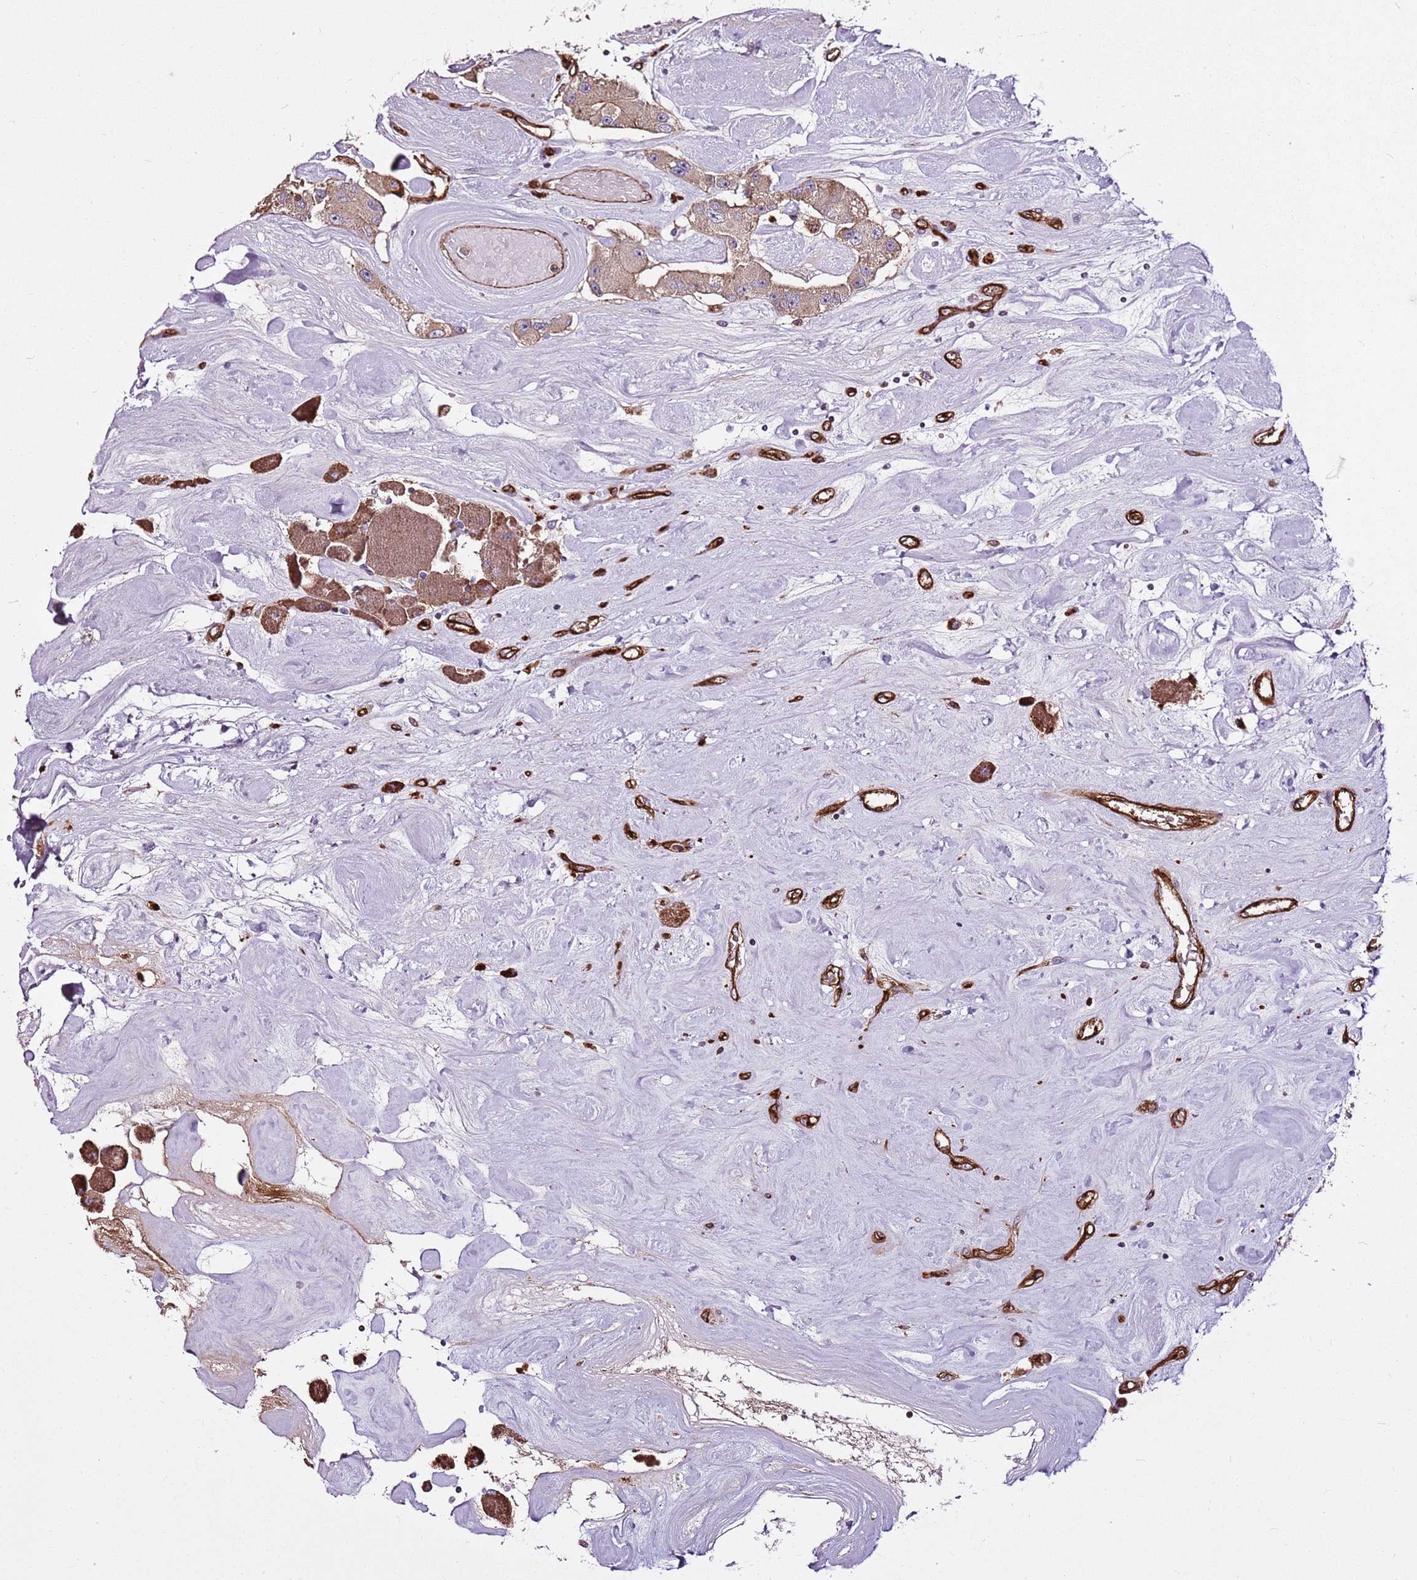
{"staining": {"intensity": "moderate", "quantity": ">75%", "location": "cytoplasmic/membranous"}, "tissue": "carcinoid", "cell_type": "Tumor cells", "image_type": "cancer", "snomed": [{"axis": "morphology", "description": "Carcinoid, malignant, NOS"}, {"axis": "topography", "description": "Pancreas"}], "caption": "A histopathology image showing moderate cytoplasmic/membranous positivity in about >75% of tumor cells in malignant carcinoid, as visualized by brown immunohistochemical staining.", "gene": "ZNF827", "patient": {"sex": "male", "age": 41}}